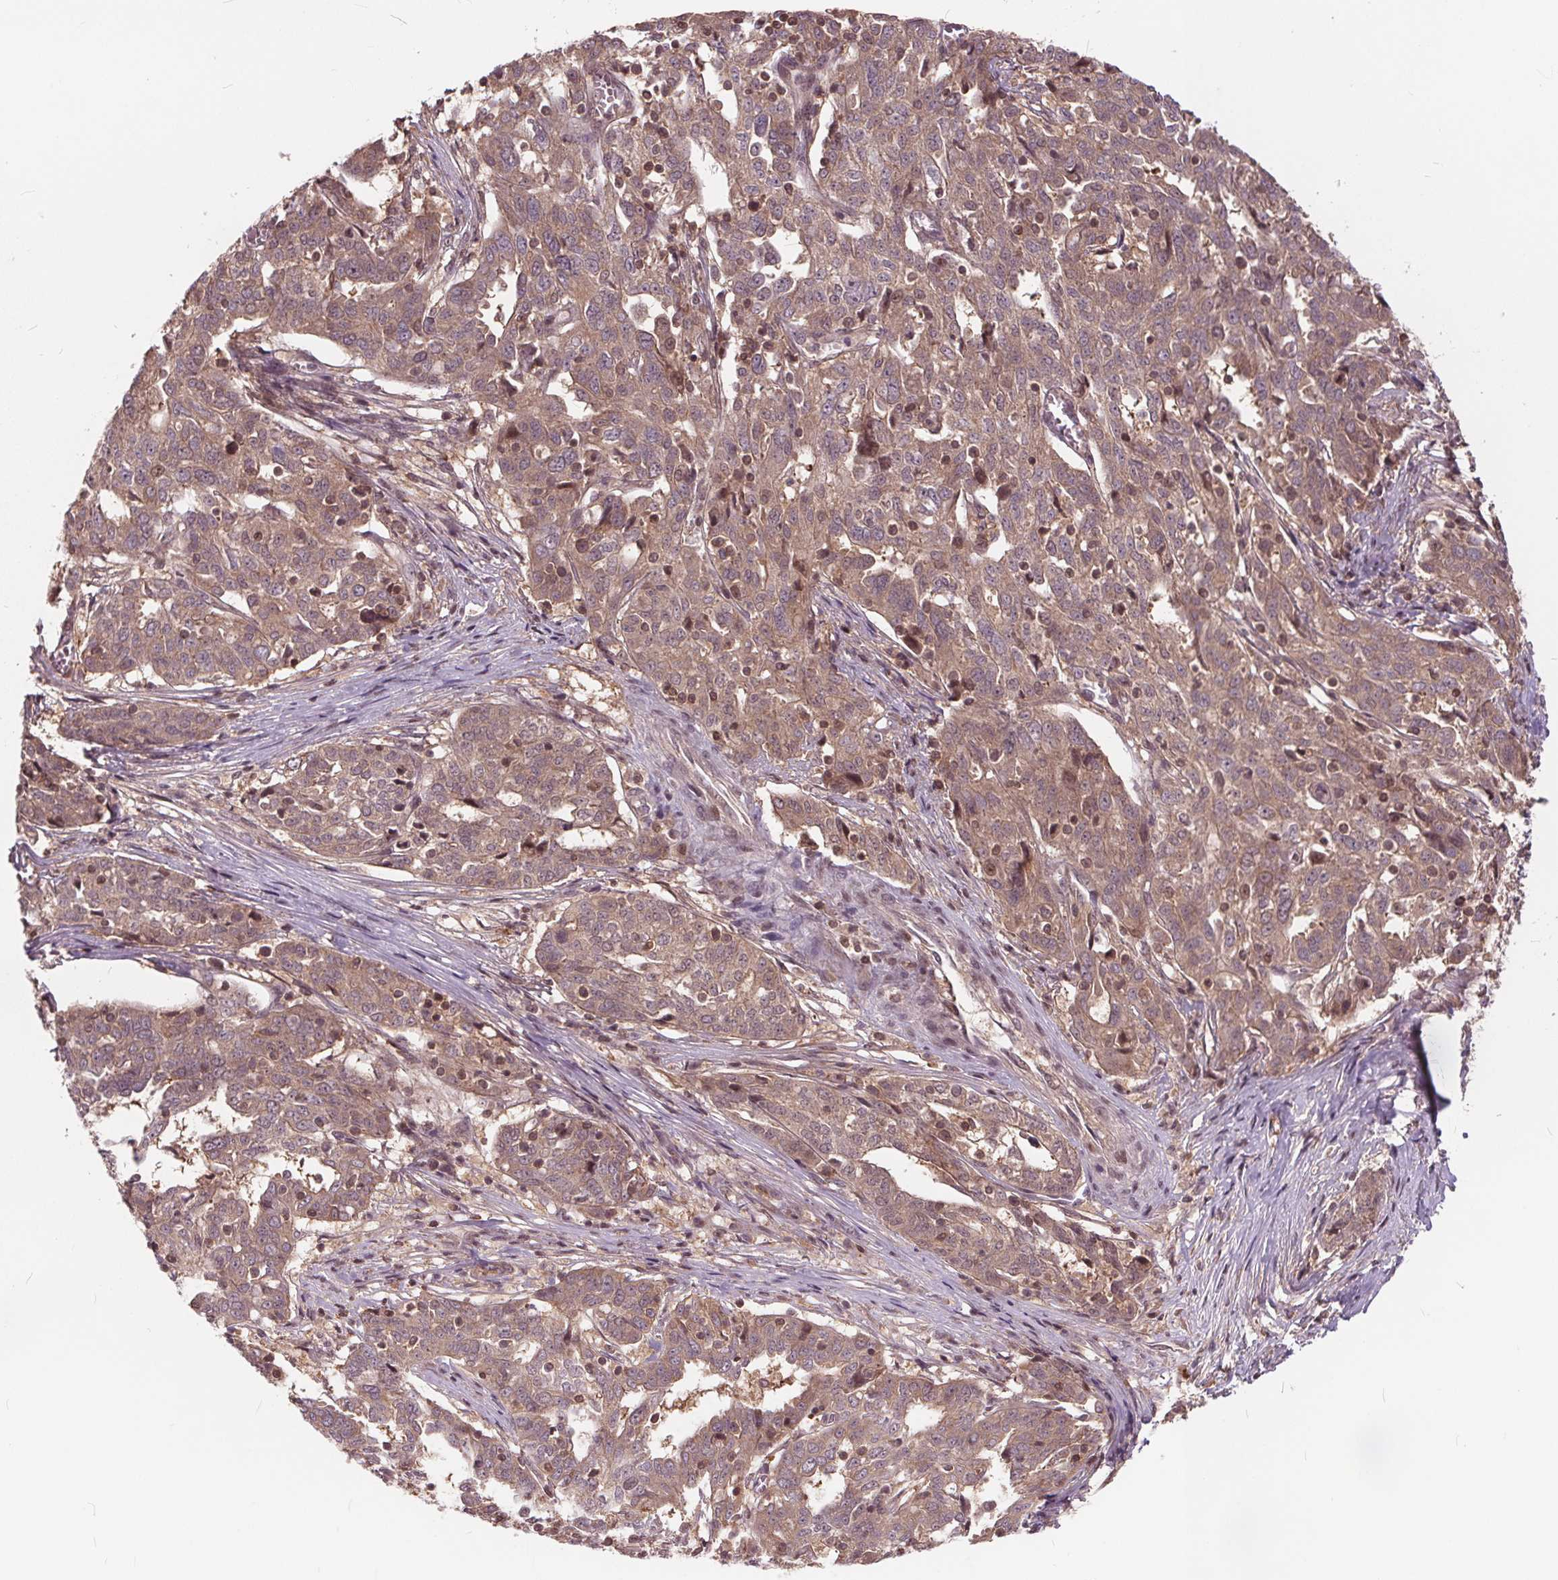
{"staining": {"intensity": "weak", "quantity": ">75%", "location": "cytoplasmic/membranous"}, "tissue": "ovarian cancer", "cell_type": "Tumor cells", "image_type": "cancer", "snomed": [{"axis": "morphology", "description": "Cystadenocarcinoma, serous, NOS"}, {"axis": "topography", "description": "Ovary"}], "caption": "Immunohistochemistry (IHC) of ovarian cancer shows low levels of weak cytoplasmic/membranous expression in approximately >75% of tumor cells.", "gene": "HIF1AN", "patient": {"sex": "female", "age": 67}}